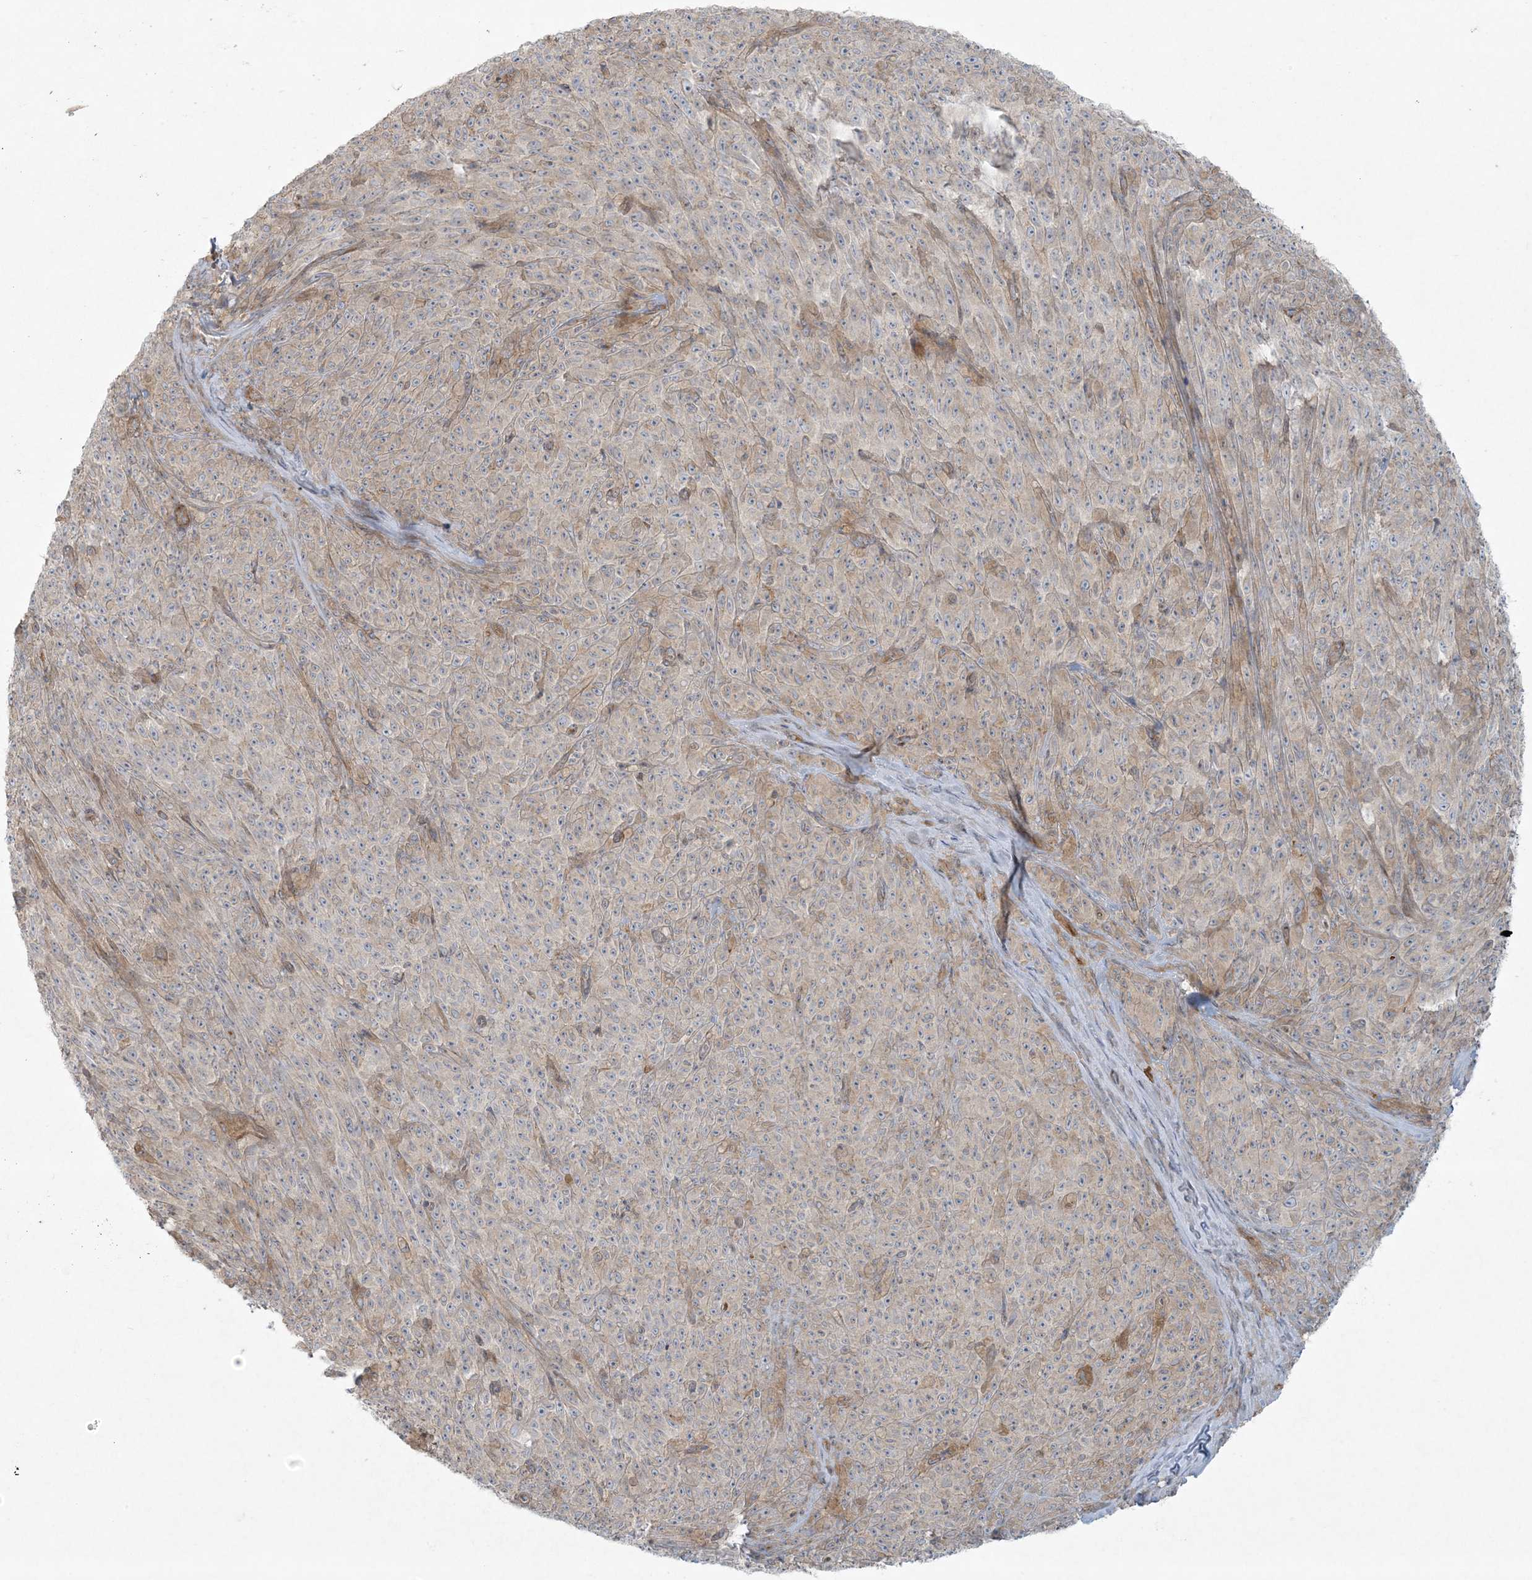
{"staining": {"intensity": "moderate", "quantity": "25%-75%", "location": "cytoplasmic/membranous"}, "tissue": "melanoma", "cell_type": "Tumor cells", "image_type": "cancer", "snomed": [{"axis": "morphology", "description": "Malignant melanoma, NOS"}, {"axis": "topography", "description": "Skin"}], "caption": "Immunohistochemical staining of malignant melanoma demonstrates moderate cytoplasmic/membranous protein positivity in approximately 25%-75% of tumor cells. The staining was performed using DAB (3,3'-diaminobenzidine), with brown indicating positive protein expression. Nuclei are stained blue with hematoxylin.", "gene": "PIK3R4", "patient": {"sex": "female", "age": 82}}